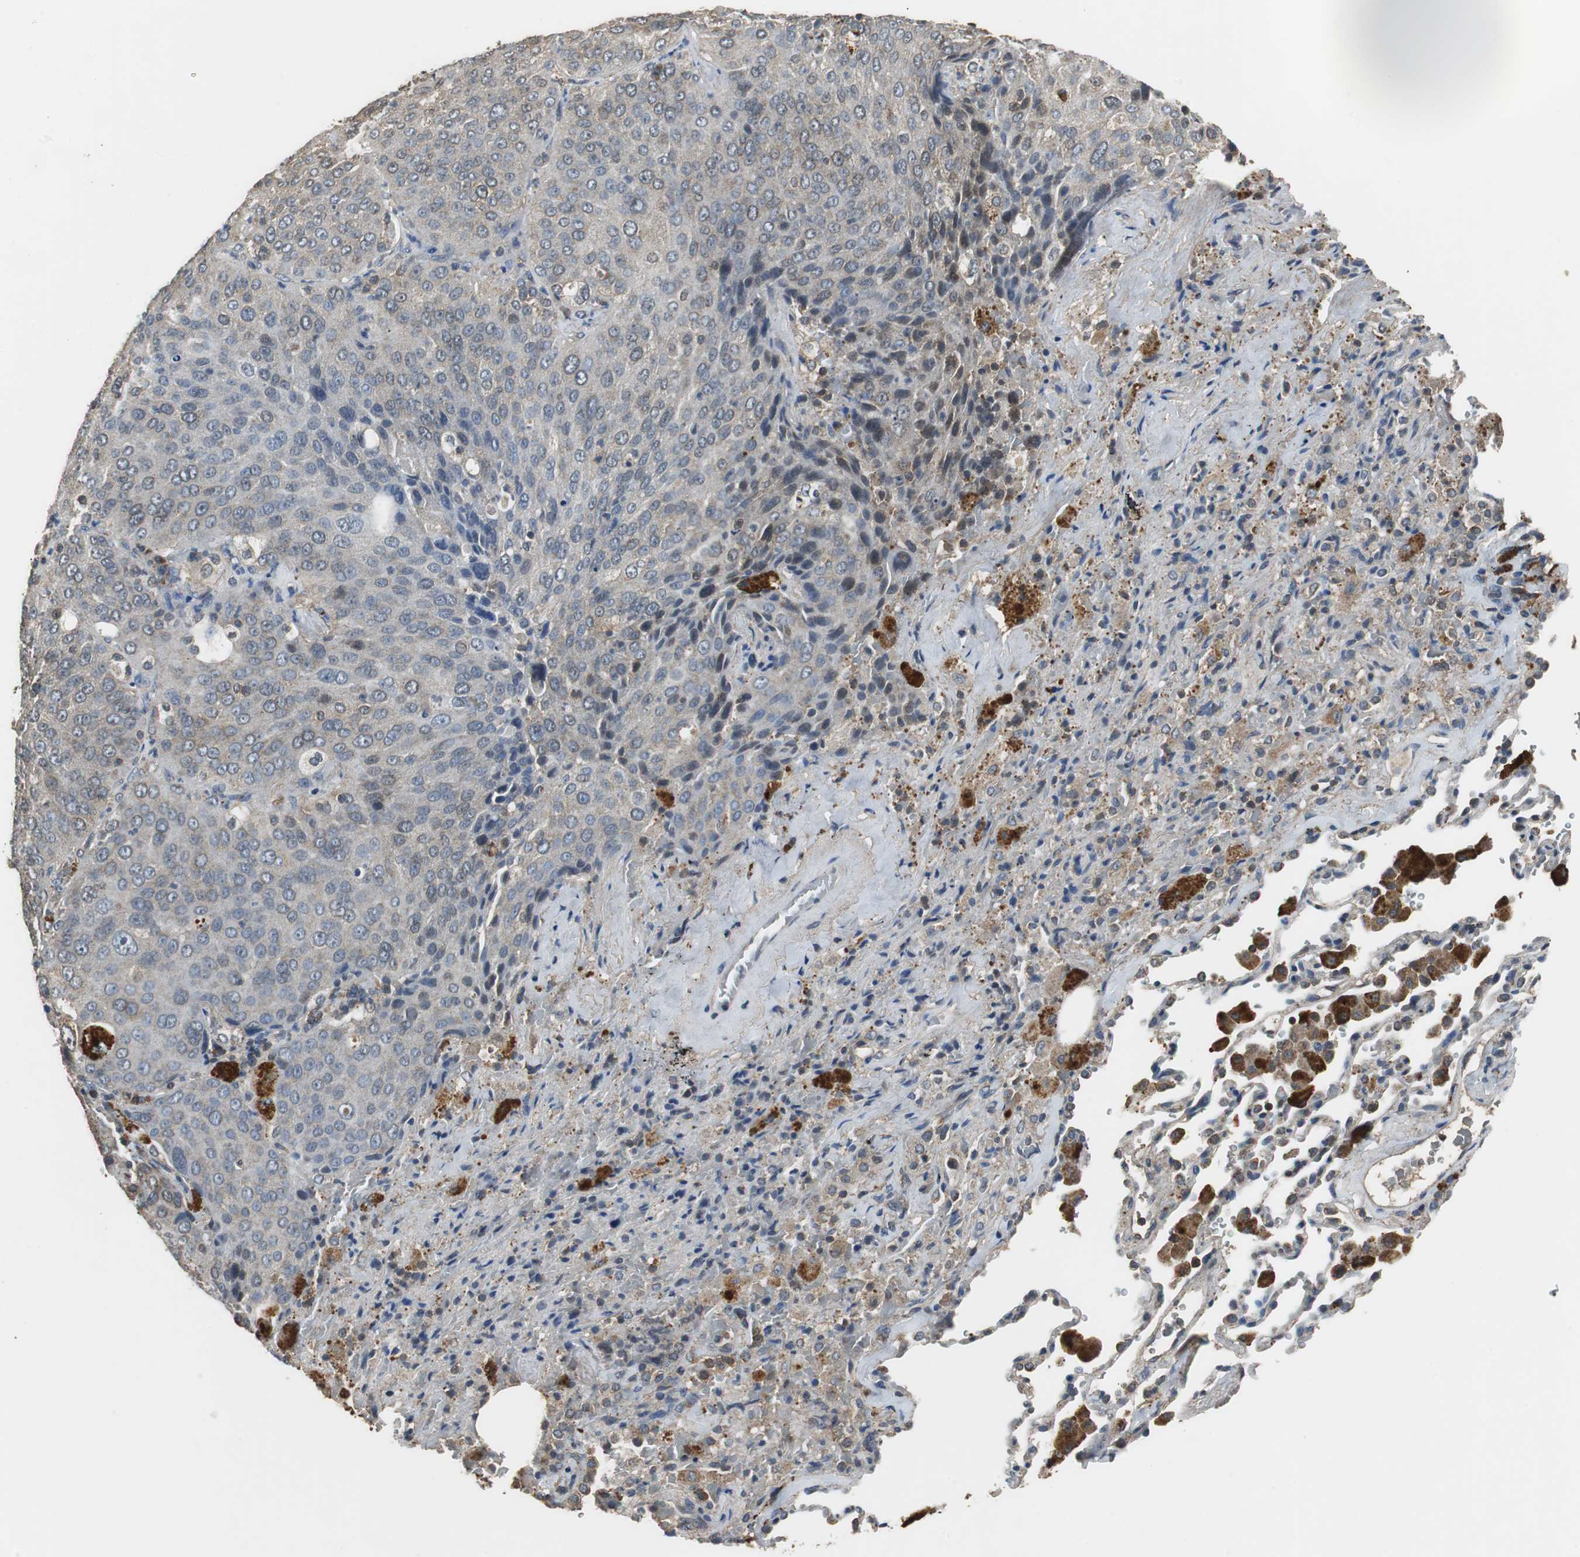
{"staining": {"intensity": "weak", "quantity": "25%-75%", "location": "cytoplasmic/membranous"}, "tissue": "lung cancer", "cell_type": "Tumor cells", "image_type": "cancer", "snomed": [{"axis": "morphology", "description": "Squamous cell carcinoma, NOS"}, {"axis": "topography", "description": "Lung"}], "caption": "A low amount of weak cytoplasmic/membranous staining is seen in about 25%-75% of tumor cells in lung cancer tissue.", "gene": "VBP1", "patient": {"sex": "male", "age": 54}}